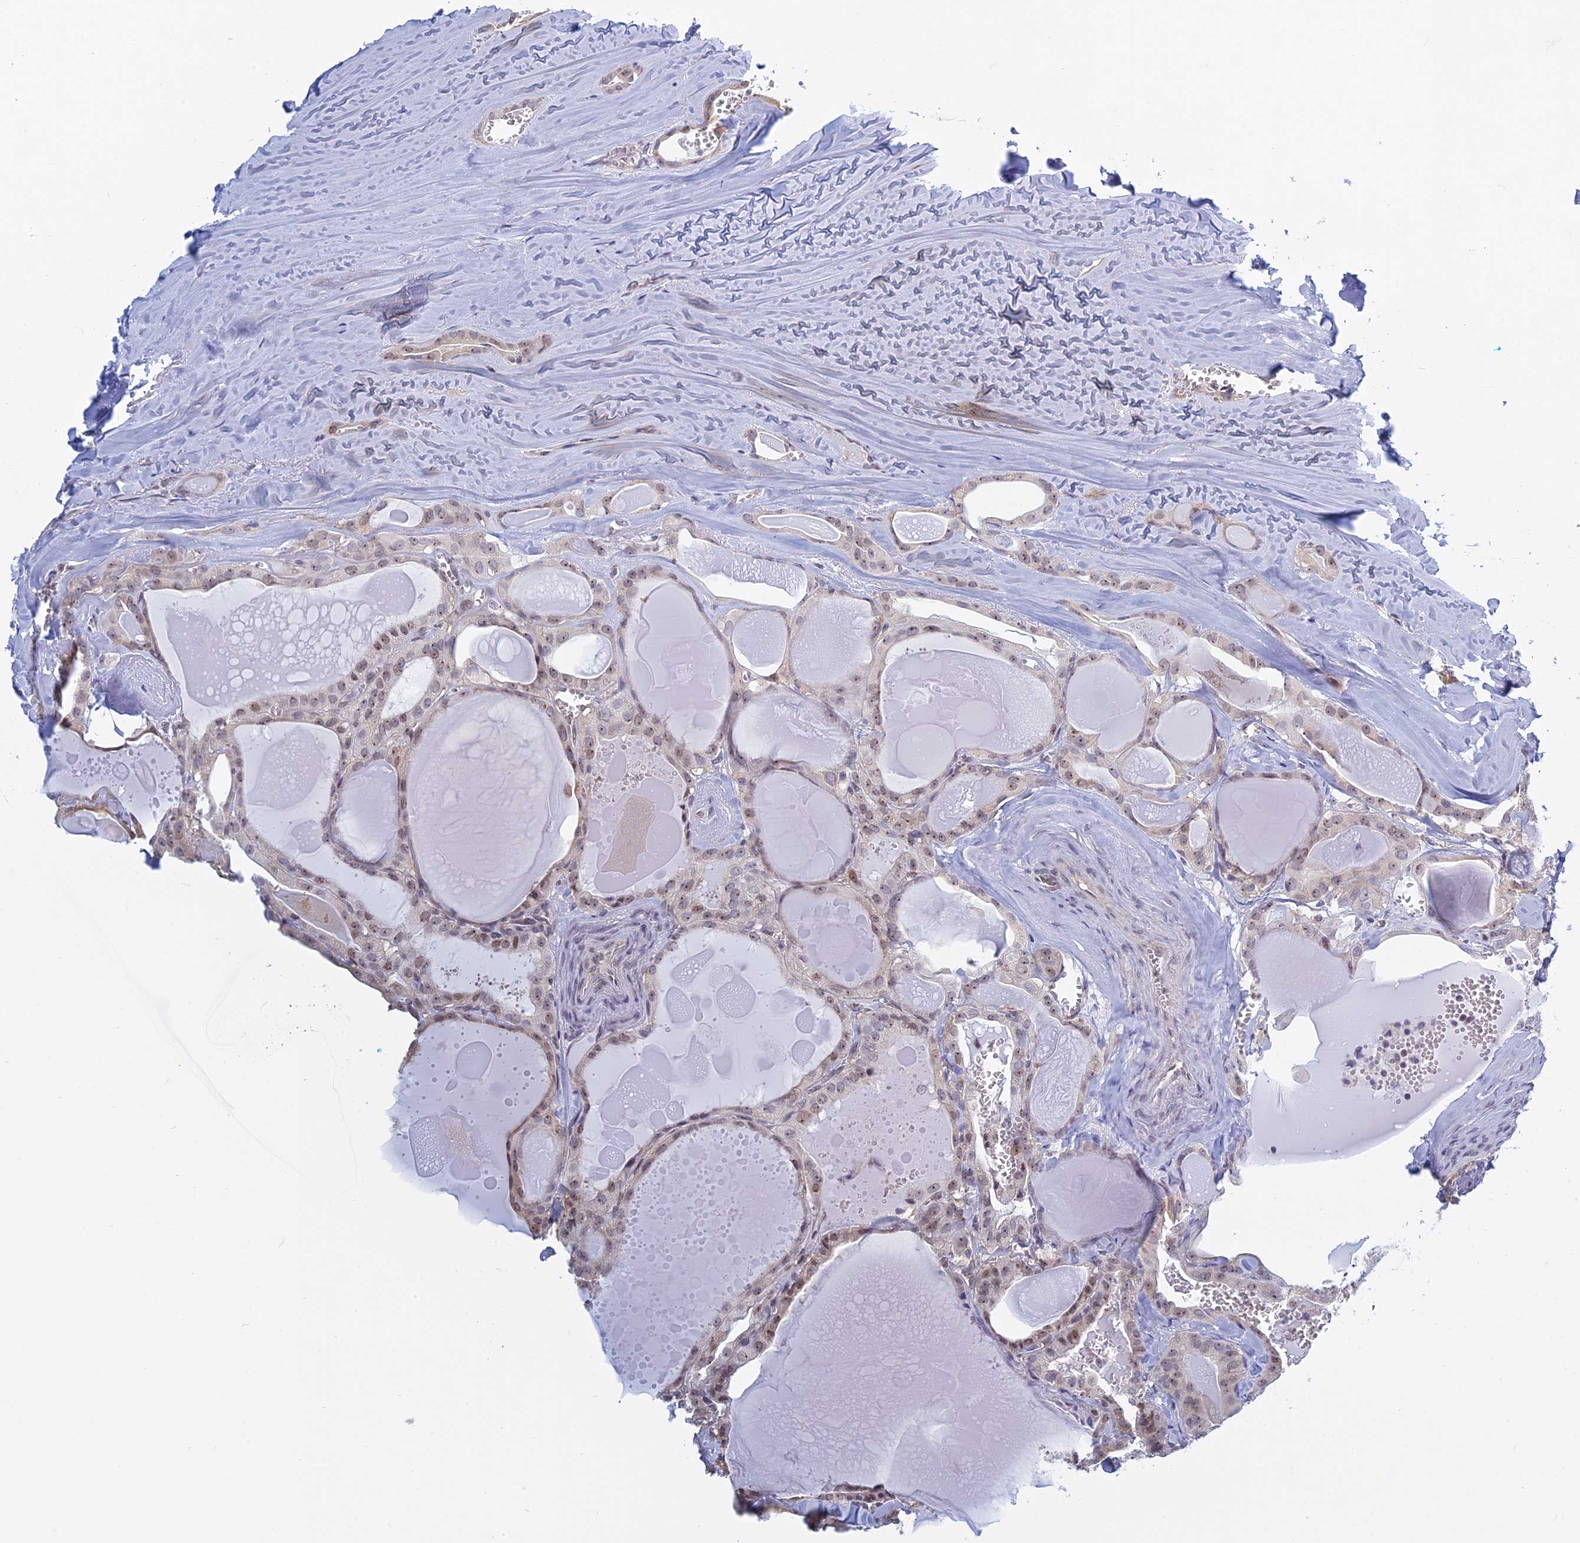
{"staining": {"intensity": "weak", "quantity": "25%-75%", "location": "nuclear"}, "tissue": "thyroid cancer", "cell_type": "Tumor cells", "image_type": "cancer", "snomed": [{"axis": "morphology", "description": "Papillary adenocarcinoma, NOS"}, {"axis": "topography", "description": "Thyroid gland"}], "caption": "This is a histology image of IHC staining of thyroid cancer (papillary adenocarcinoma), which shows weak staining in the nuclear of tumor cells.", "gene": "RPS19BP1", "patient": {"sex": "male", "age": 52}}